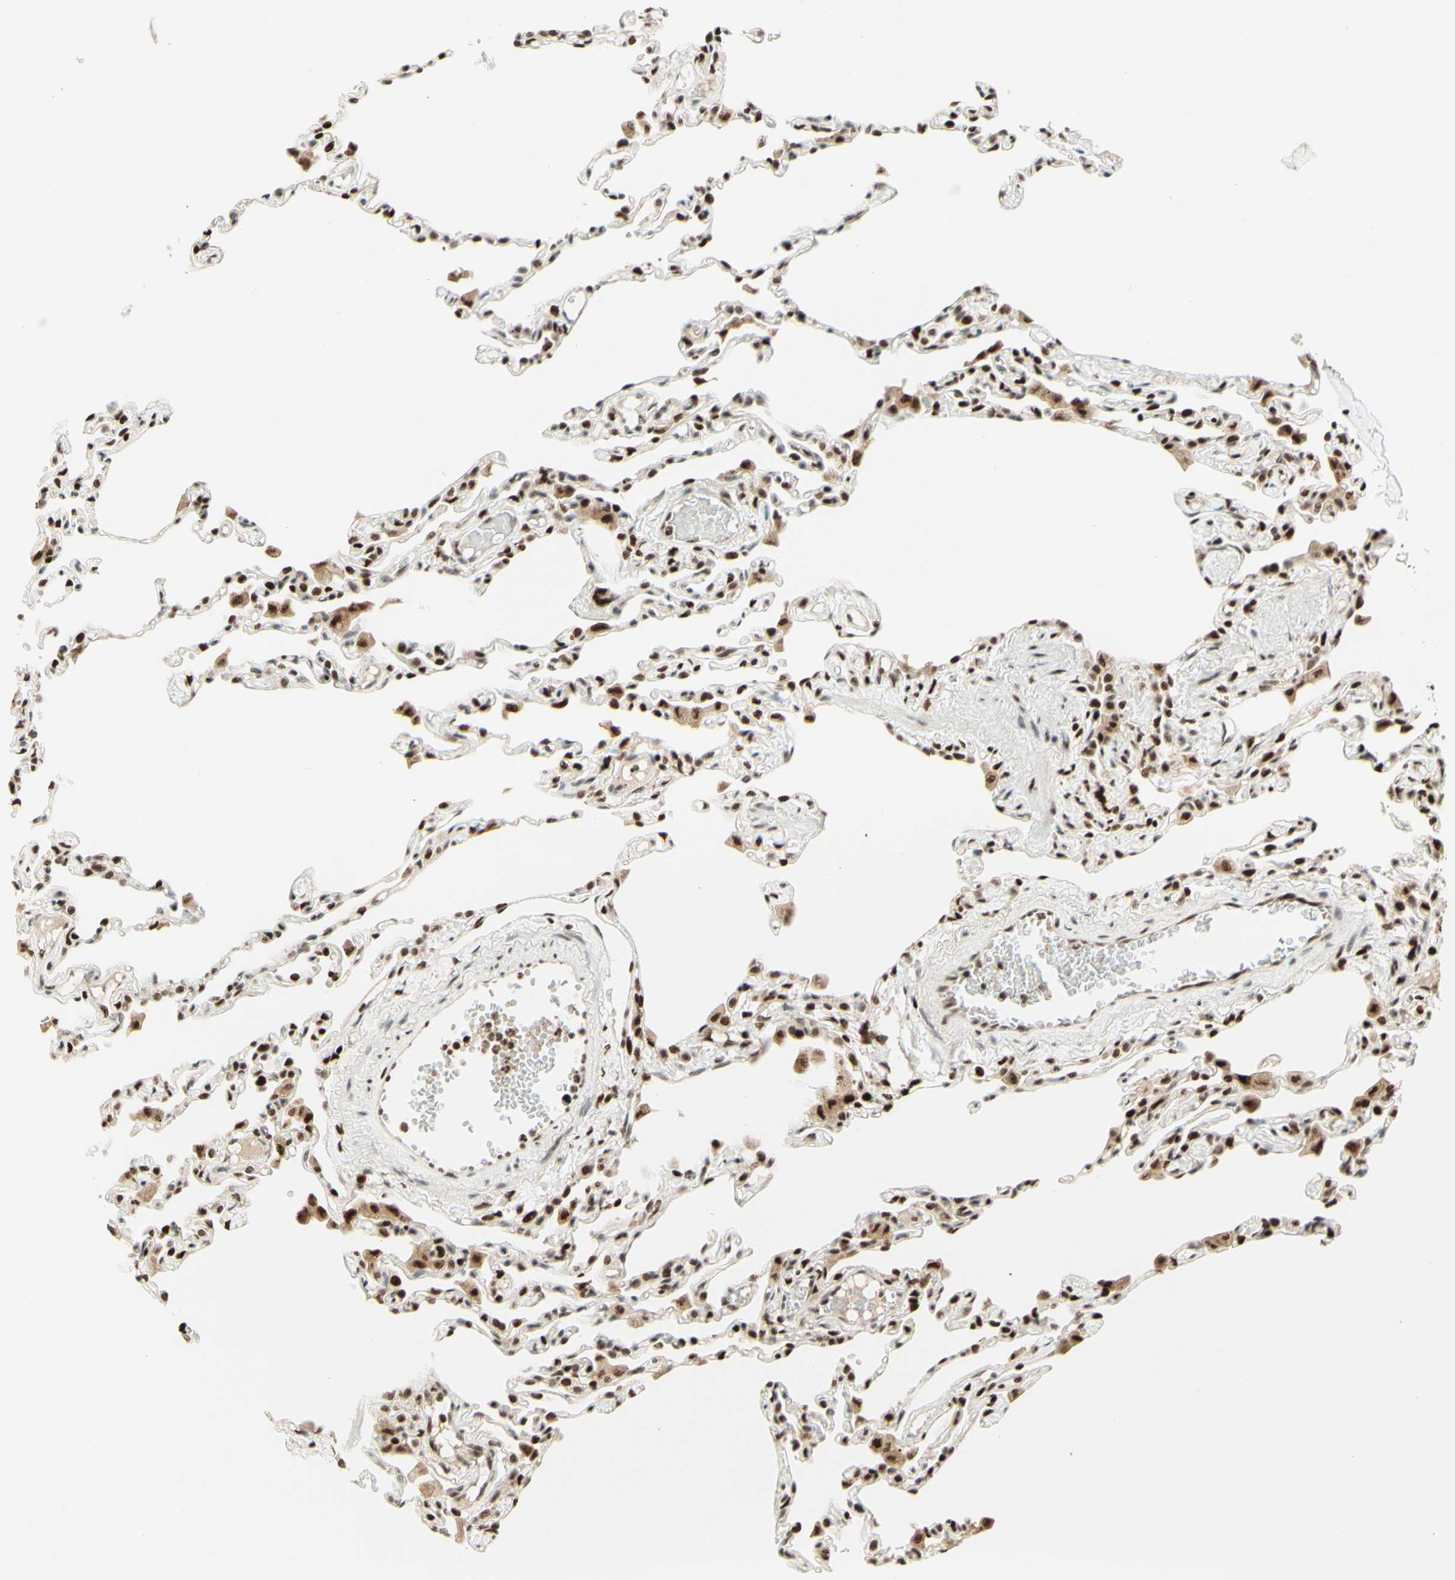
{"staining": {"intensity": "moderate", "quantity": ">75%", "location": "nuclear"}, "tissue": "lung", "cell_type": "Alveolar cells", "image_type": "normal", "snomed": [{"axis": "morphology", "description": "Normal tissue, NOS"}, {"axis": "topography", "description": "Lung"}], "caption": "IHC (DAB (3,3'-diaminobenzidine)) staining of normal human lung reveals moderate nuclear protein positivity in approximately >75% of alveolar cells.", "gene": "CDKL5", "patient": {"sex": "female", "age": 49}}